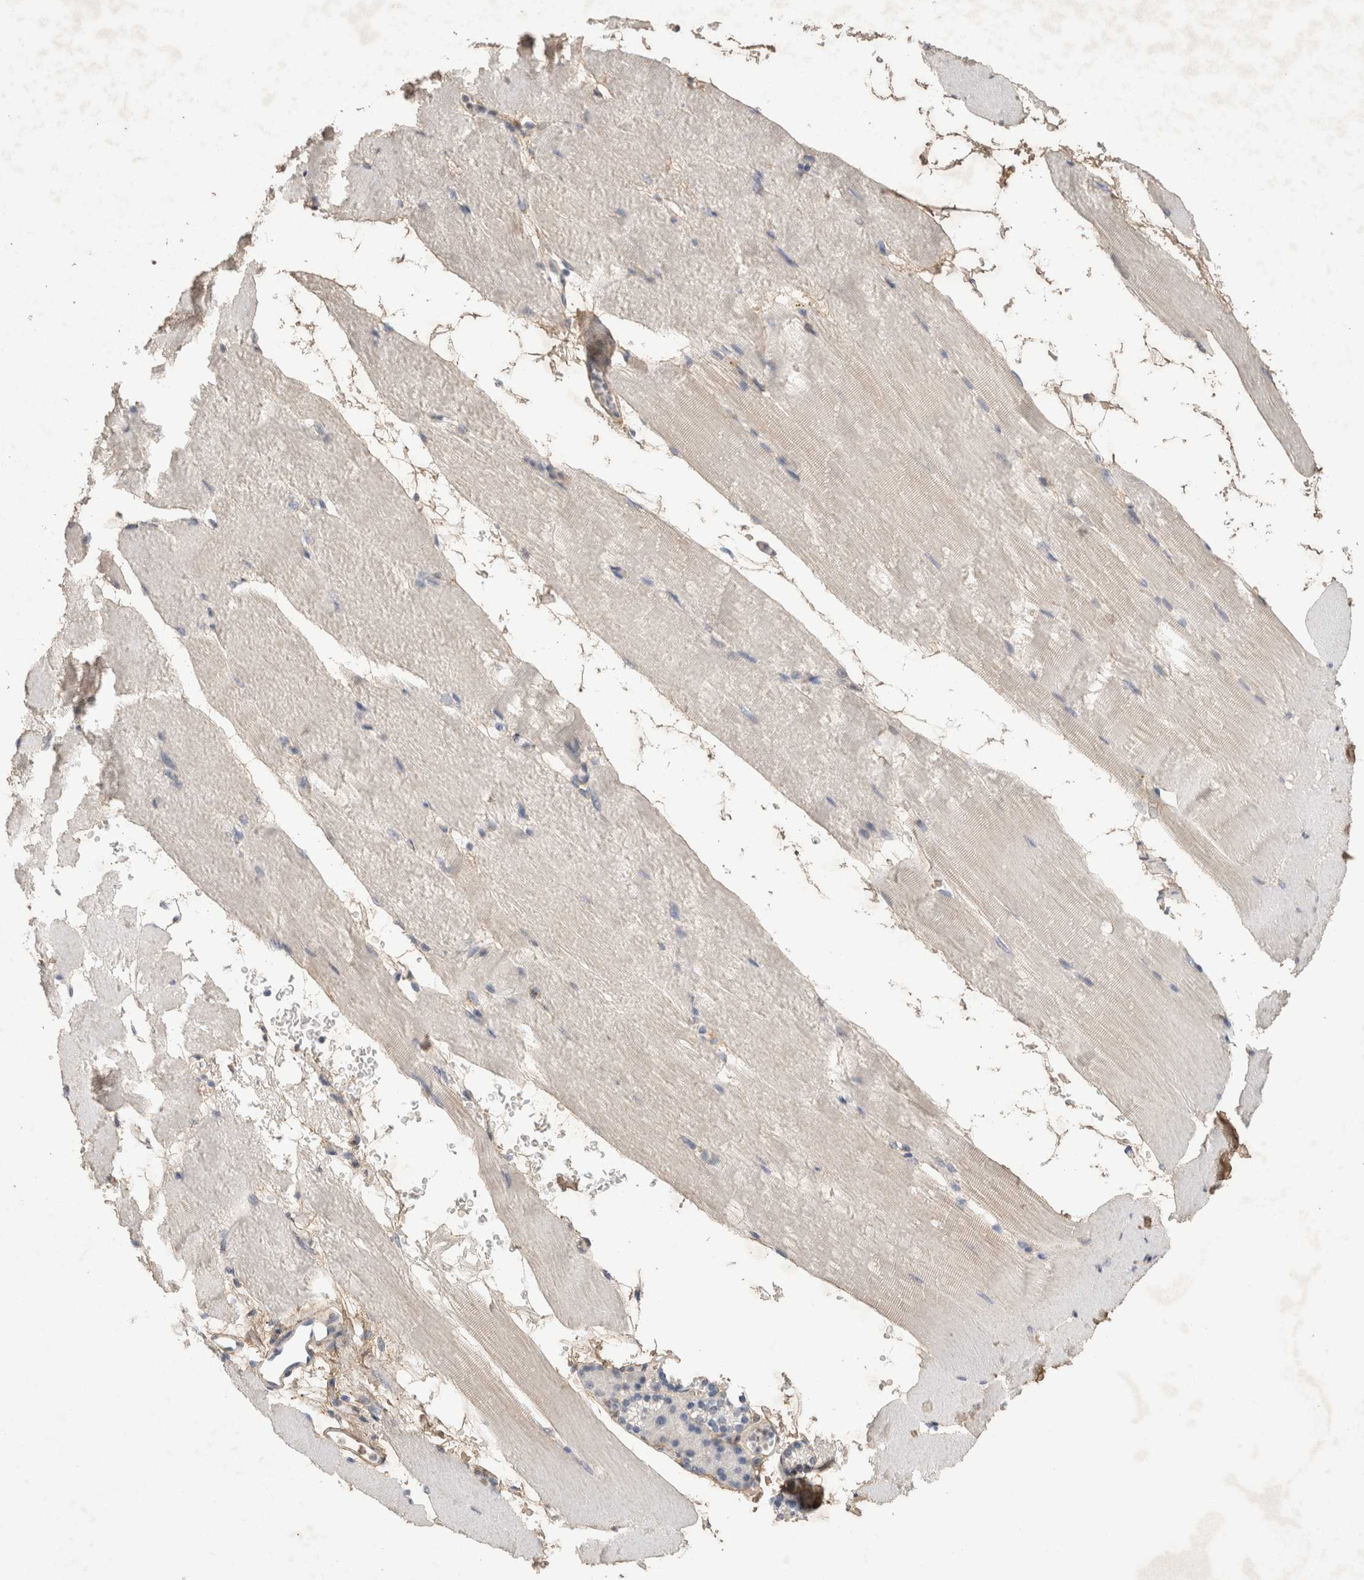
{"staining": {"intensity": "negative", "quantity": "none", "location": "none"}, "tissue": "skeletal muscle", "cell_type": "Myocytes", "image_type": "normal", "snomed": [{"axis": "morphology", "description": "Normal tissue, NOS"}, {"axis": "topography", "description": "Skeletal muscle"}, {"axis": "topography", "description": "Parathyroid gland"}], "caption": "Immunohistochemistry (IHC) photomicrograph of benign skeletal muscle: skeletal muscle stained with DAB displays no significant protein expression in myocytes.", "gene": "C1QTNF5", "patient": {"sex": "female", "age": 37}}